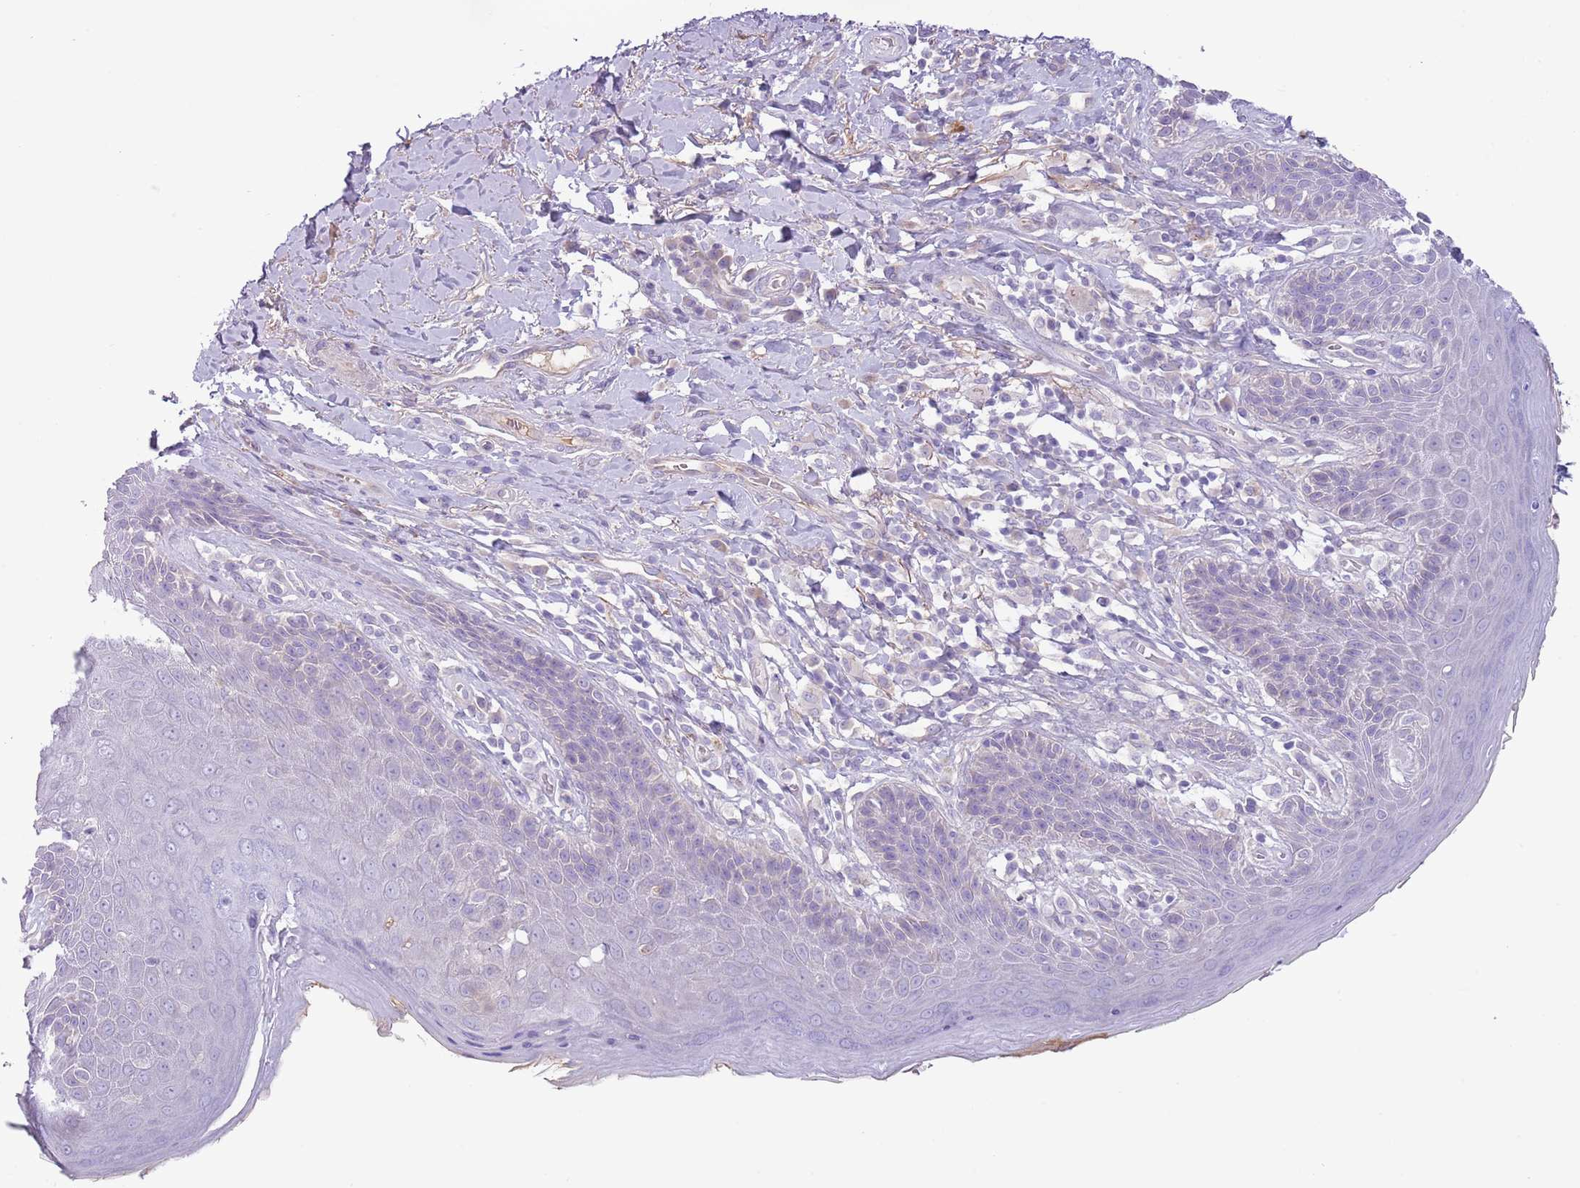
{"staining": {"intensity": "negative", "quantity": "none", "location": "none"}, "tissue": "skin", "cell_type": "Epidermal cells", "image_type": "normal", "snomed": [{"axis": "morphology", "description": "Normal tissue, NOS"}, {"axis": "topography", "description": "Anal"}], "caption": "Immunohistochemical staining of normal human skin reveals no significant positivity in epidermal cells.", "gene": "CFH", "patient": {"sex": "female", "age": 89}}